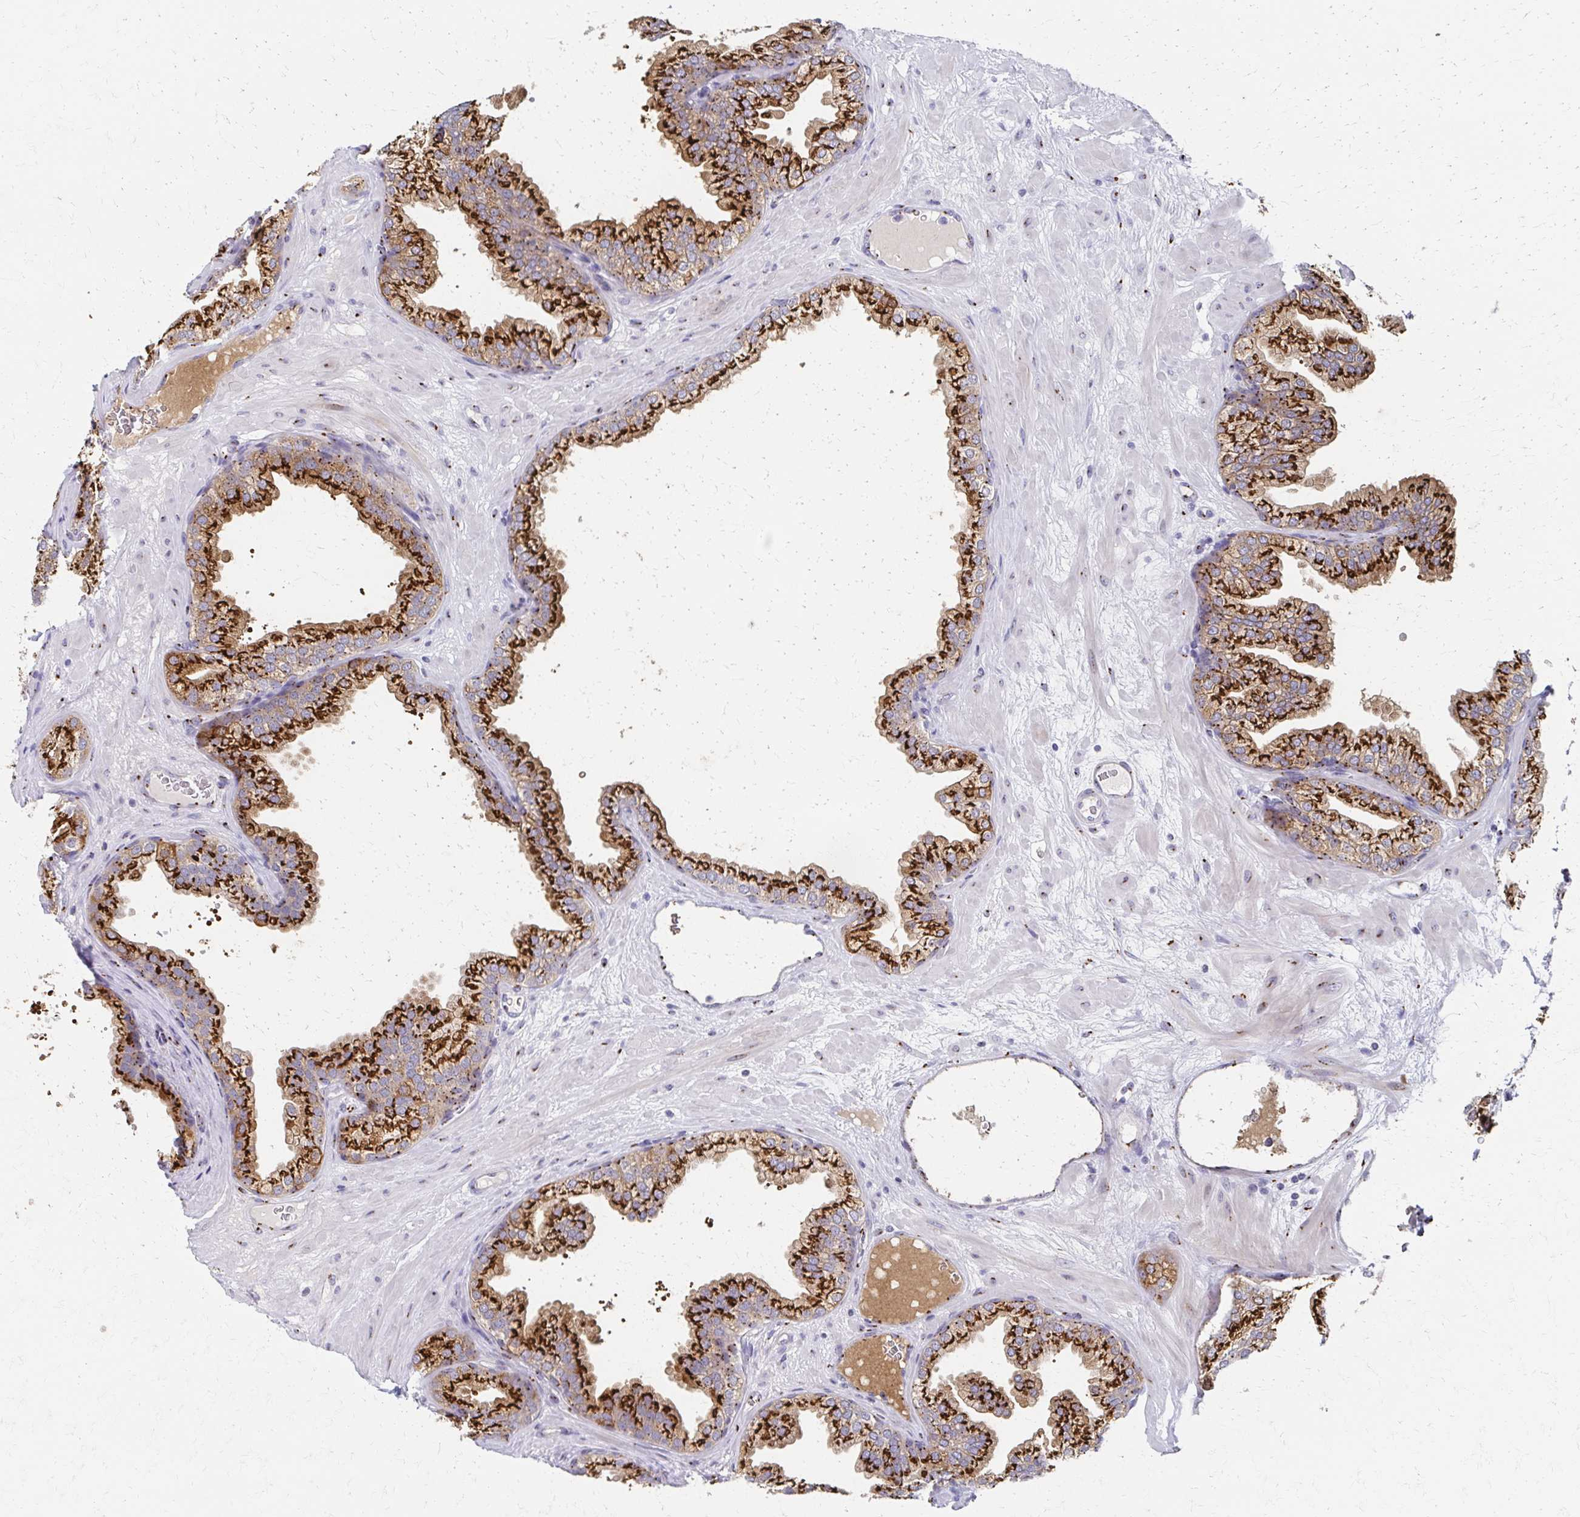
{"staining": {"intensity": "strong", "quantity": ">75%", "location": "cytoplasmic/membranous"}, "tissue": "prostate", "cell_type": "Glandular cells", "image_type": "normal", "snomed": [{"axis": "morphology", "description": "Normal tissue, NOS"}, {"axis": "topography", "description": "Prostate"}], "caption": "Normal prostate displays strong cytoplasmic/membranous staining in about >75% of glandular cells.", "gene": "ENSG00000254692", "patient": {"sex": "male", "age": 37}}